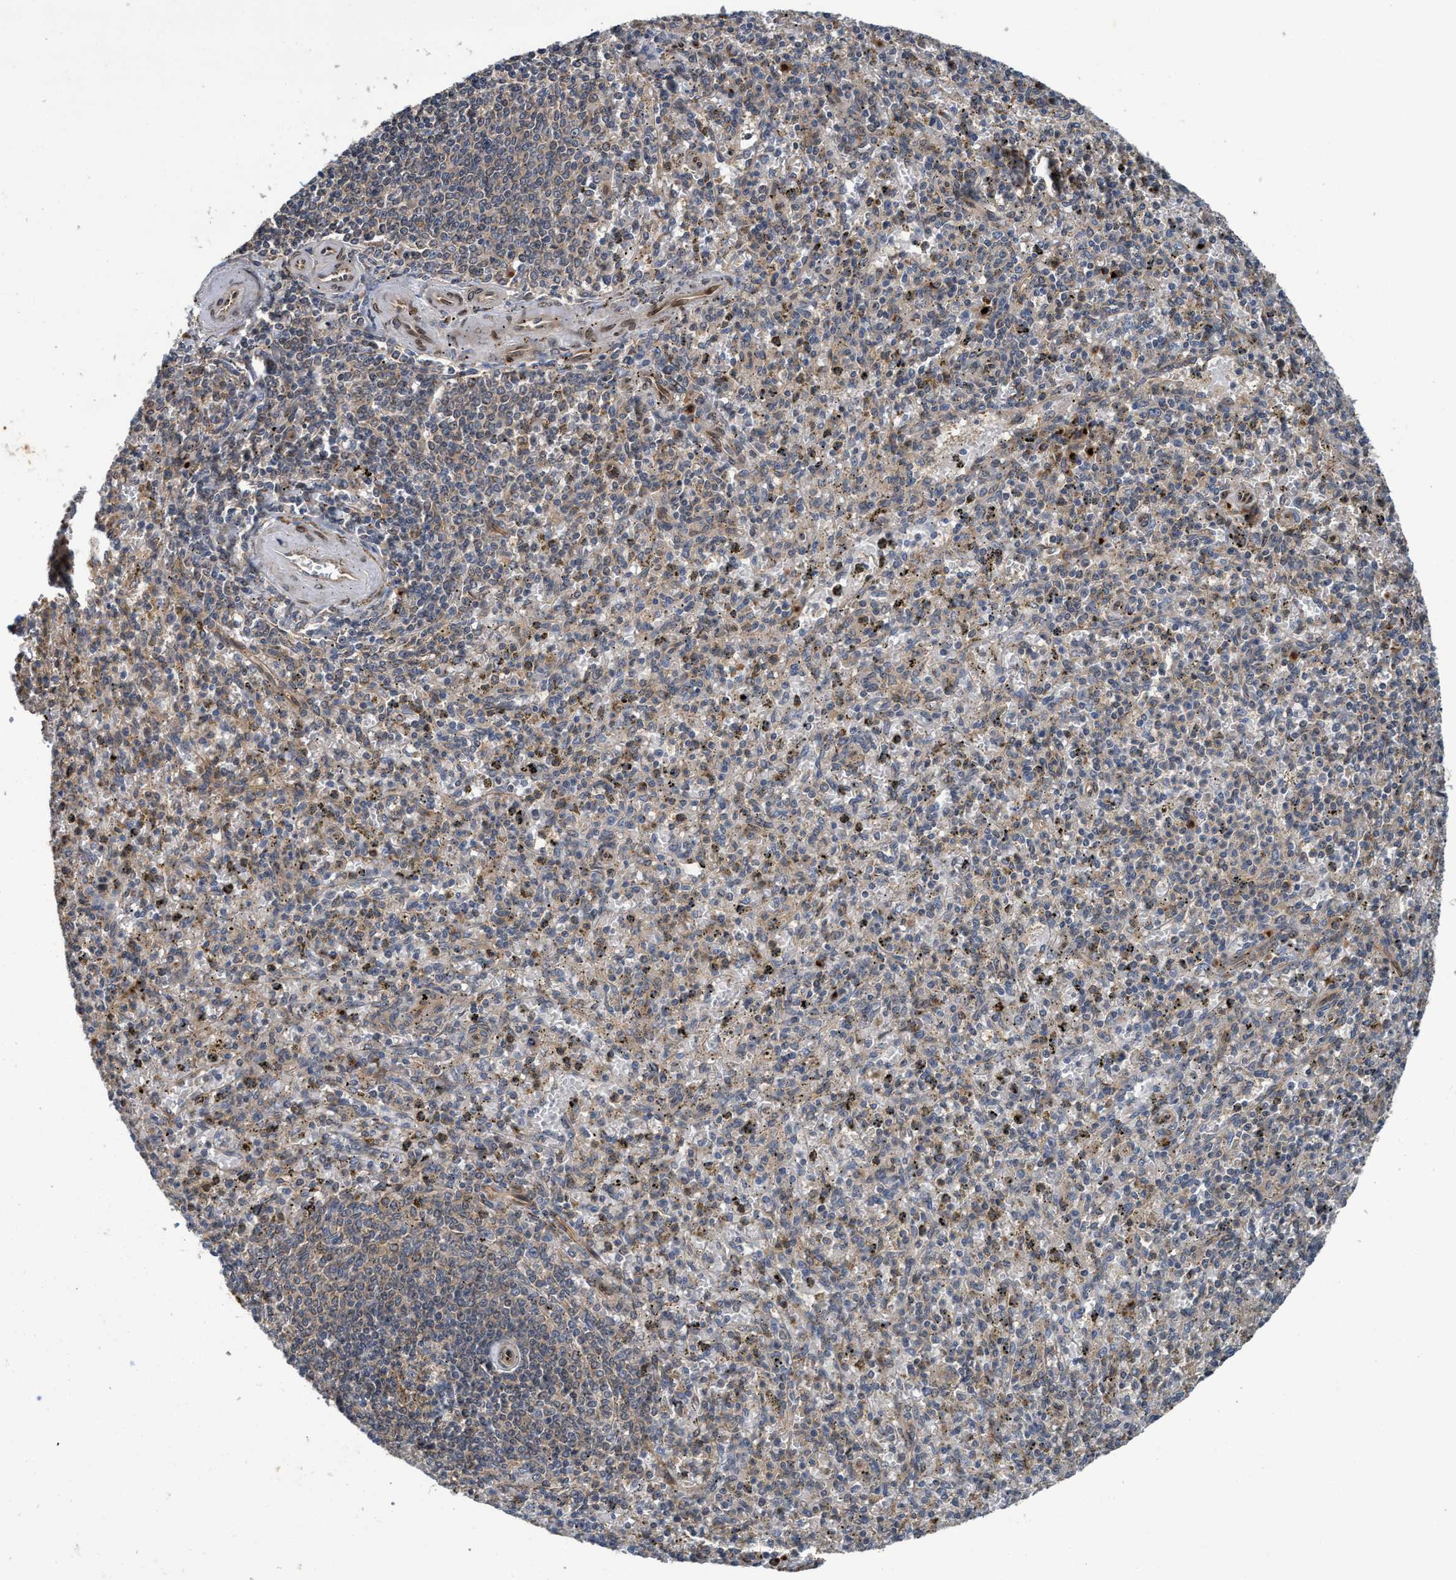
{"staining": {"intensity": "moderate", "quantity": "<25%", "location": "cytoplasmic/membranous"}, "tissue": "spleen", "cell_type": "Cells in red pulp", "image_type": "normal", "snomed": [{"axis": "morphology", "description": "Normal tissue, NOS"}, {"axis": "topography", "description": "Spleen"}], "caption": "IHC histopathology image of benign spleen: spleen stained using immunohistochemistry shows low levels of moderate protein expression localized specifically in the cytoplasmic/membranous of cells in red pulp, appearing as a cytoplasmic/membranous brown color.", "gene": "MACC1", "patient": {"sex": "male", "age": 72}}